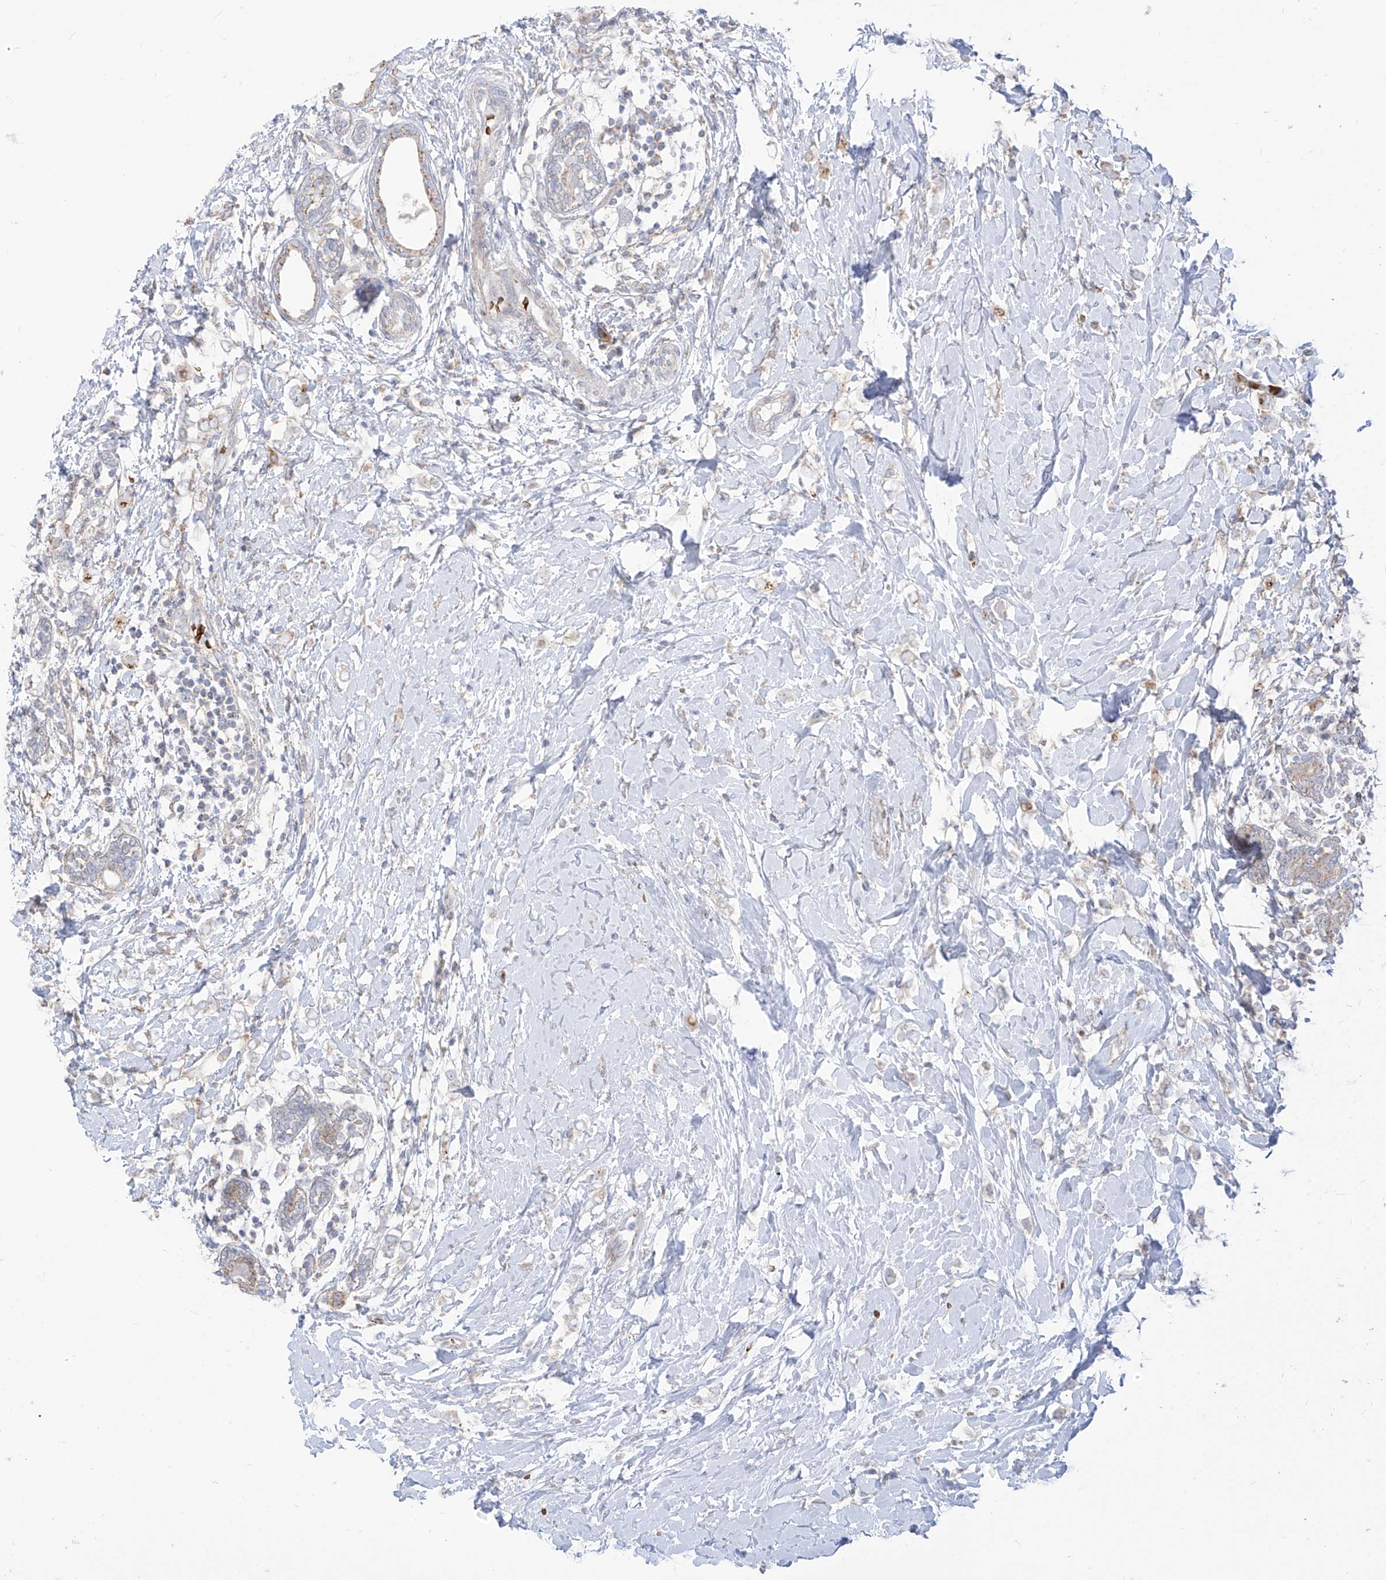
{"staining": {"intensity": "weak", "quantity": "<25%", "location": "cytoplasmic/membranous"}, "tissue": "breast cancer", "cell_type": "Tumor cells", "image_type": "cancer", "snomed": [{"axis": "morphology", "description": "Normal tissue, NOS"}, {"axis": "morphology", "description": "Lobular carcinoma"}, {"axis": "topography", "description": "Breast"}], "caption": "High magnification brightfield microscopy of breast cancer (lobular carcinoma) stained with DAB (brown) and counterstained with hematoxylin (blue): tumor cells show no significant positivity.", "gene": "ARHGEF40", "patient": {"sex": "female", "age": 47}}